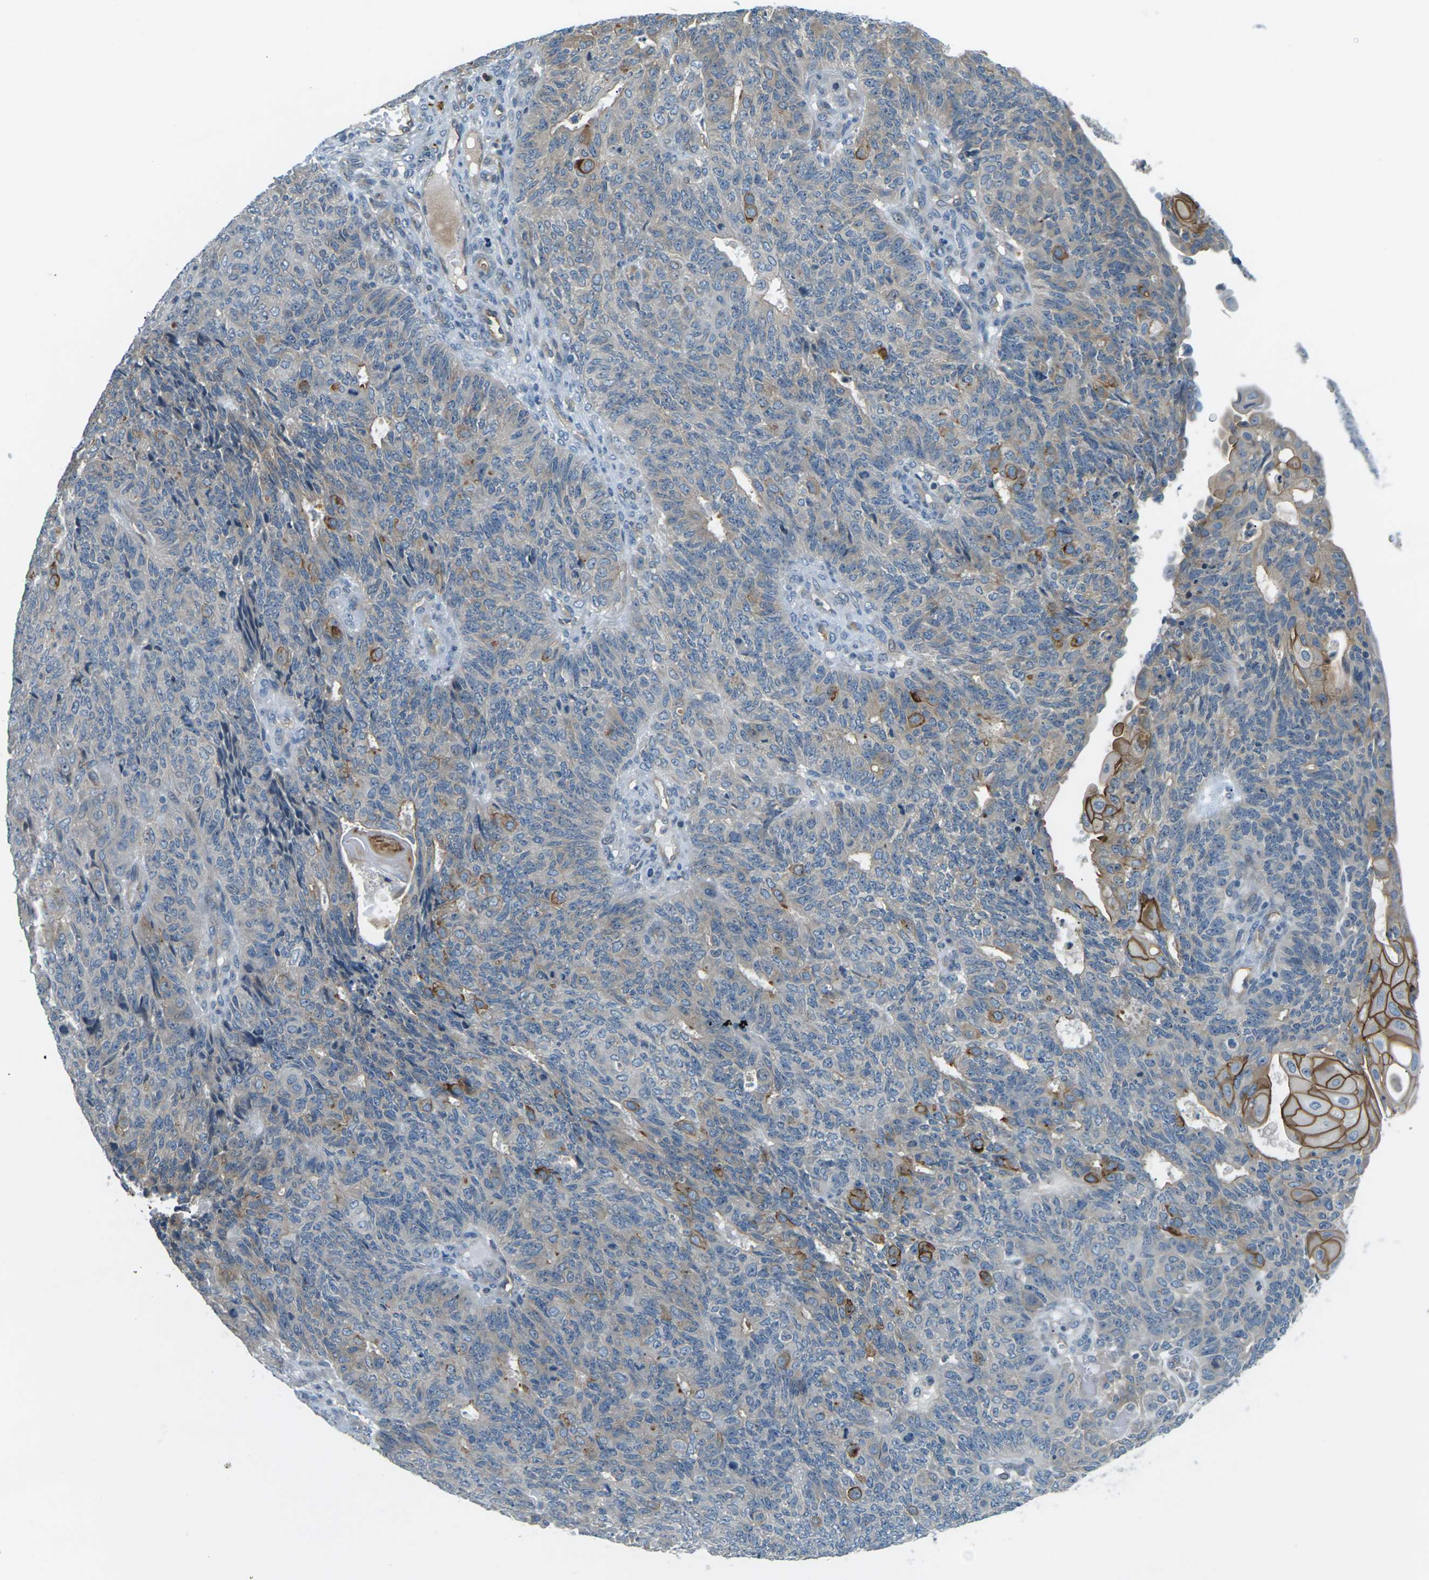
{"staining": {"intensity": "weak", "quantity": "<25%", "location": "cytoplasmic/membranous"}, "tissue": "endometrial cancer", "cell_type": "Tumor cells", "image_type": "cancer", "snomed": [{"axis": "morphology", "description": "Adenocarcinoma, NOS"}, {"axis": "topography", "description": "Endometrium"}], "caption": "The IHC photomicrograph has no significant positivity in tumor cells of adenocarcinoma (endometrial) tissue. (Brightfield microscopy of DAB immunohistochemistry at high magnification).", "gene": "SLC13A3", "patient": {"sex": "female", "age": 32}}